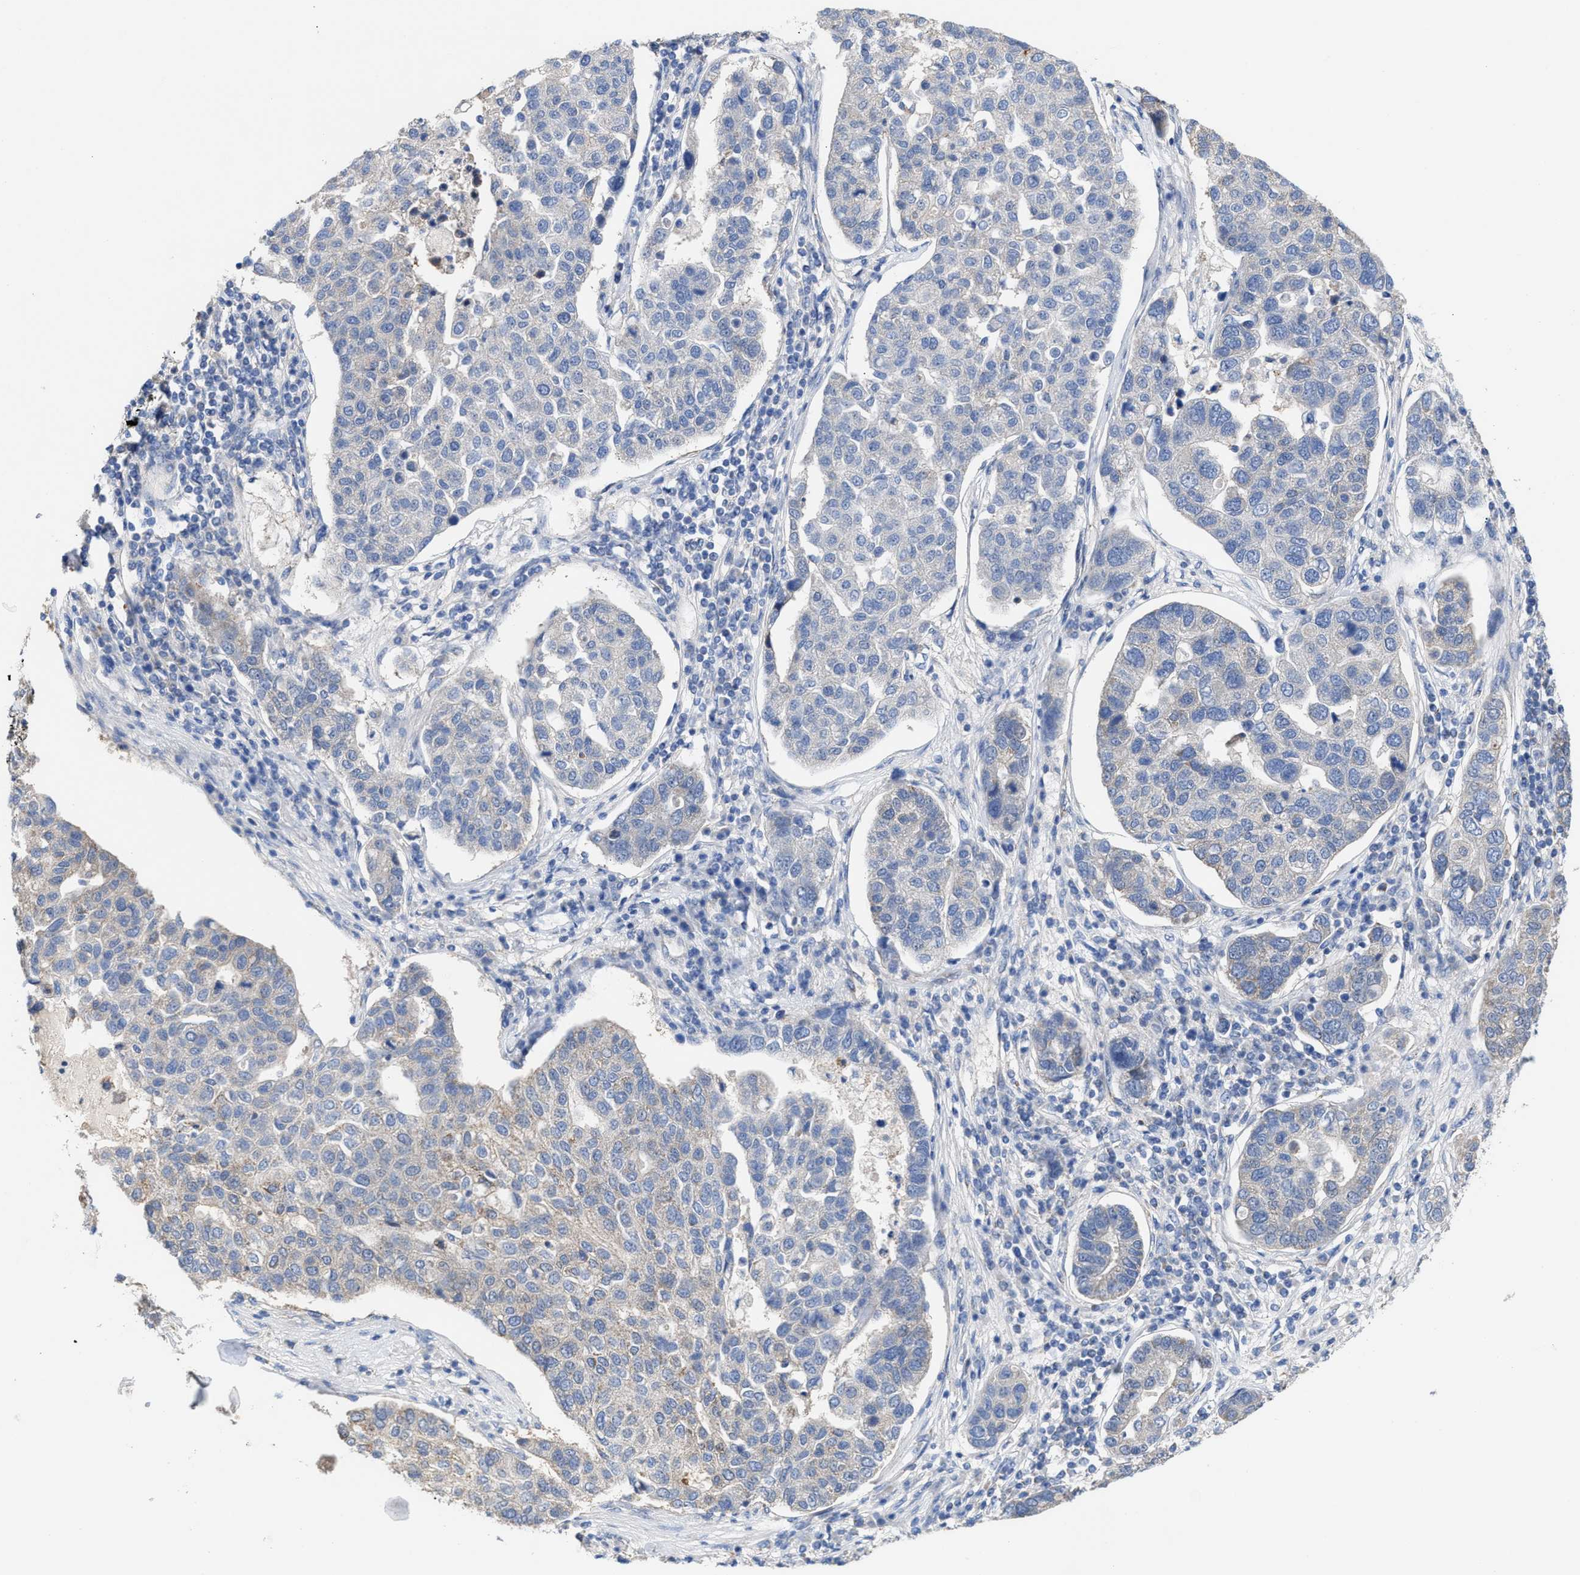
{"staining": {"intensity": "weak", "quantity": "<25%", "location": "cytoplasmic/membranous"}, "tissue": "pancreatic cancer", "cell_type": "Tumor cells", "image_type": "cancer", "snomed": [{"axis": "morphology", "description": "Adenocarcinoma, NOS"}, {"axis": "topography", "description": "Pancreas"}], "caption": "This is a histopathology image of immunohistochemistry staining of pancreatic cancer (adenocarcinoma), which shows no positivity in tumor cells.", "gene": "MECR", "patient": {"sex": "female", "age": 61}}